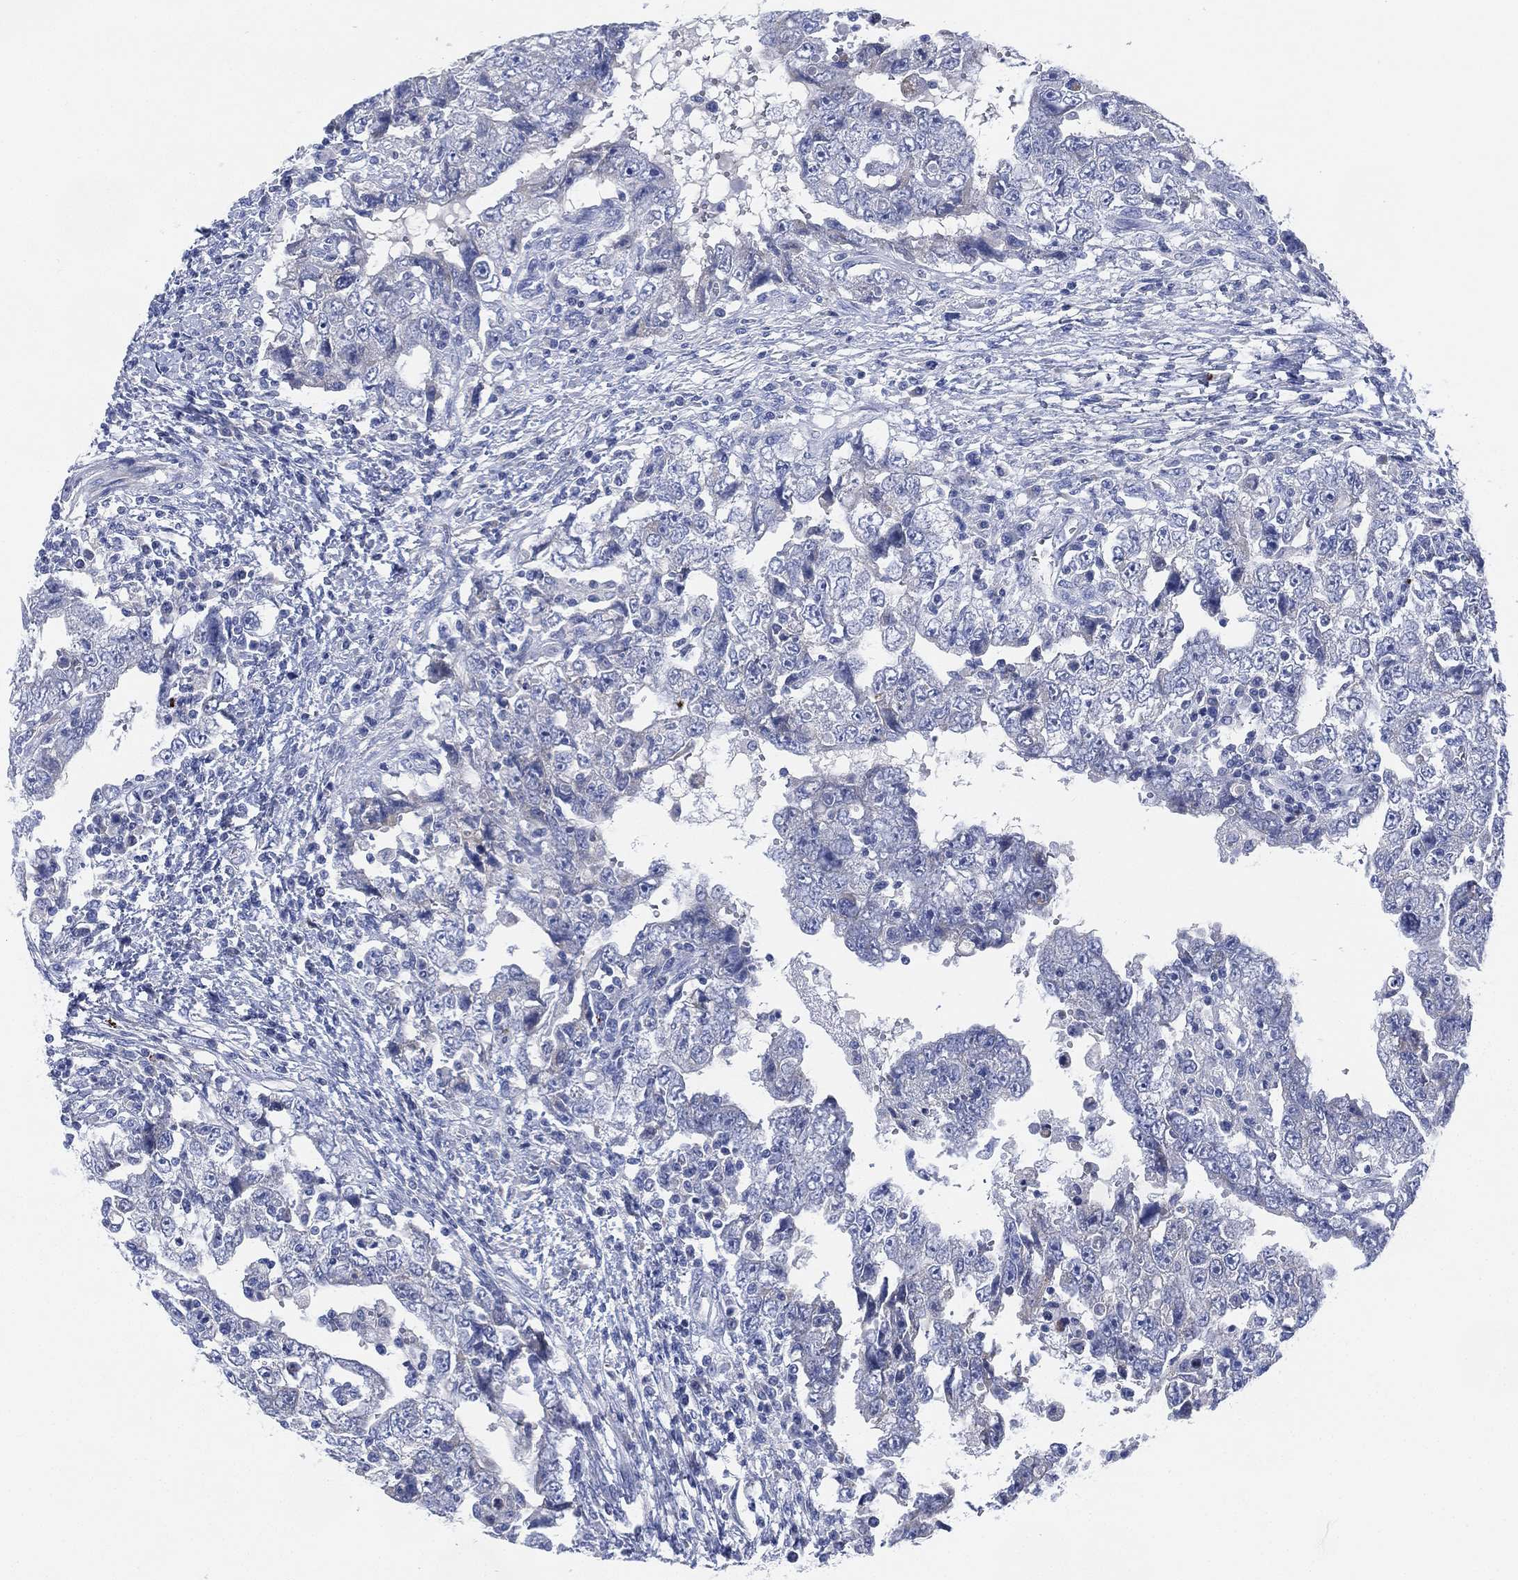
{"staining": {"intensity": "negative", "quantity": "none", "location": "none"}, "tissue": "testis cancer", "cell_type": "Tumor cells", "image_type": "cancer", "snomed": [{"axis": "morphology", "description": "Carcinoma, Embryonal, NOS"}, {"axis": "topography", "description": "Testis"}], "caption": "Immunohistochemical staining of testis embryonal carcinoma shows no significant positivity in tumor cells. Nuclei are stained in blue.", "gene": "ADAD2", "patient": {"sex": "male", "age": 26}}